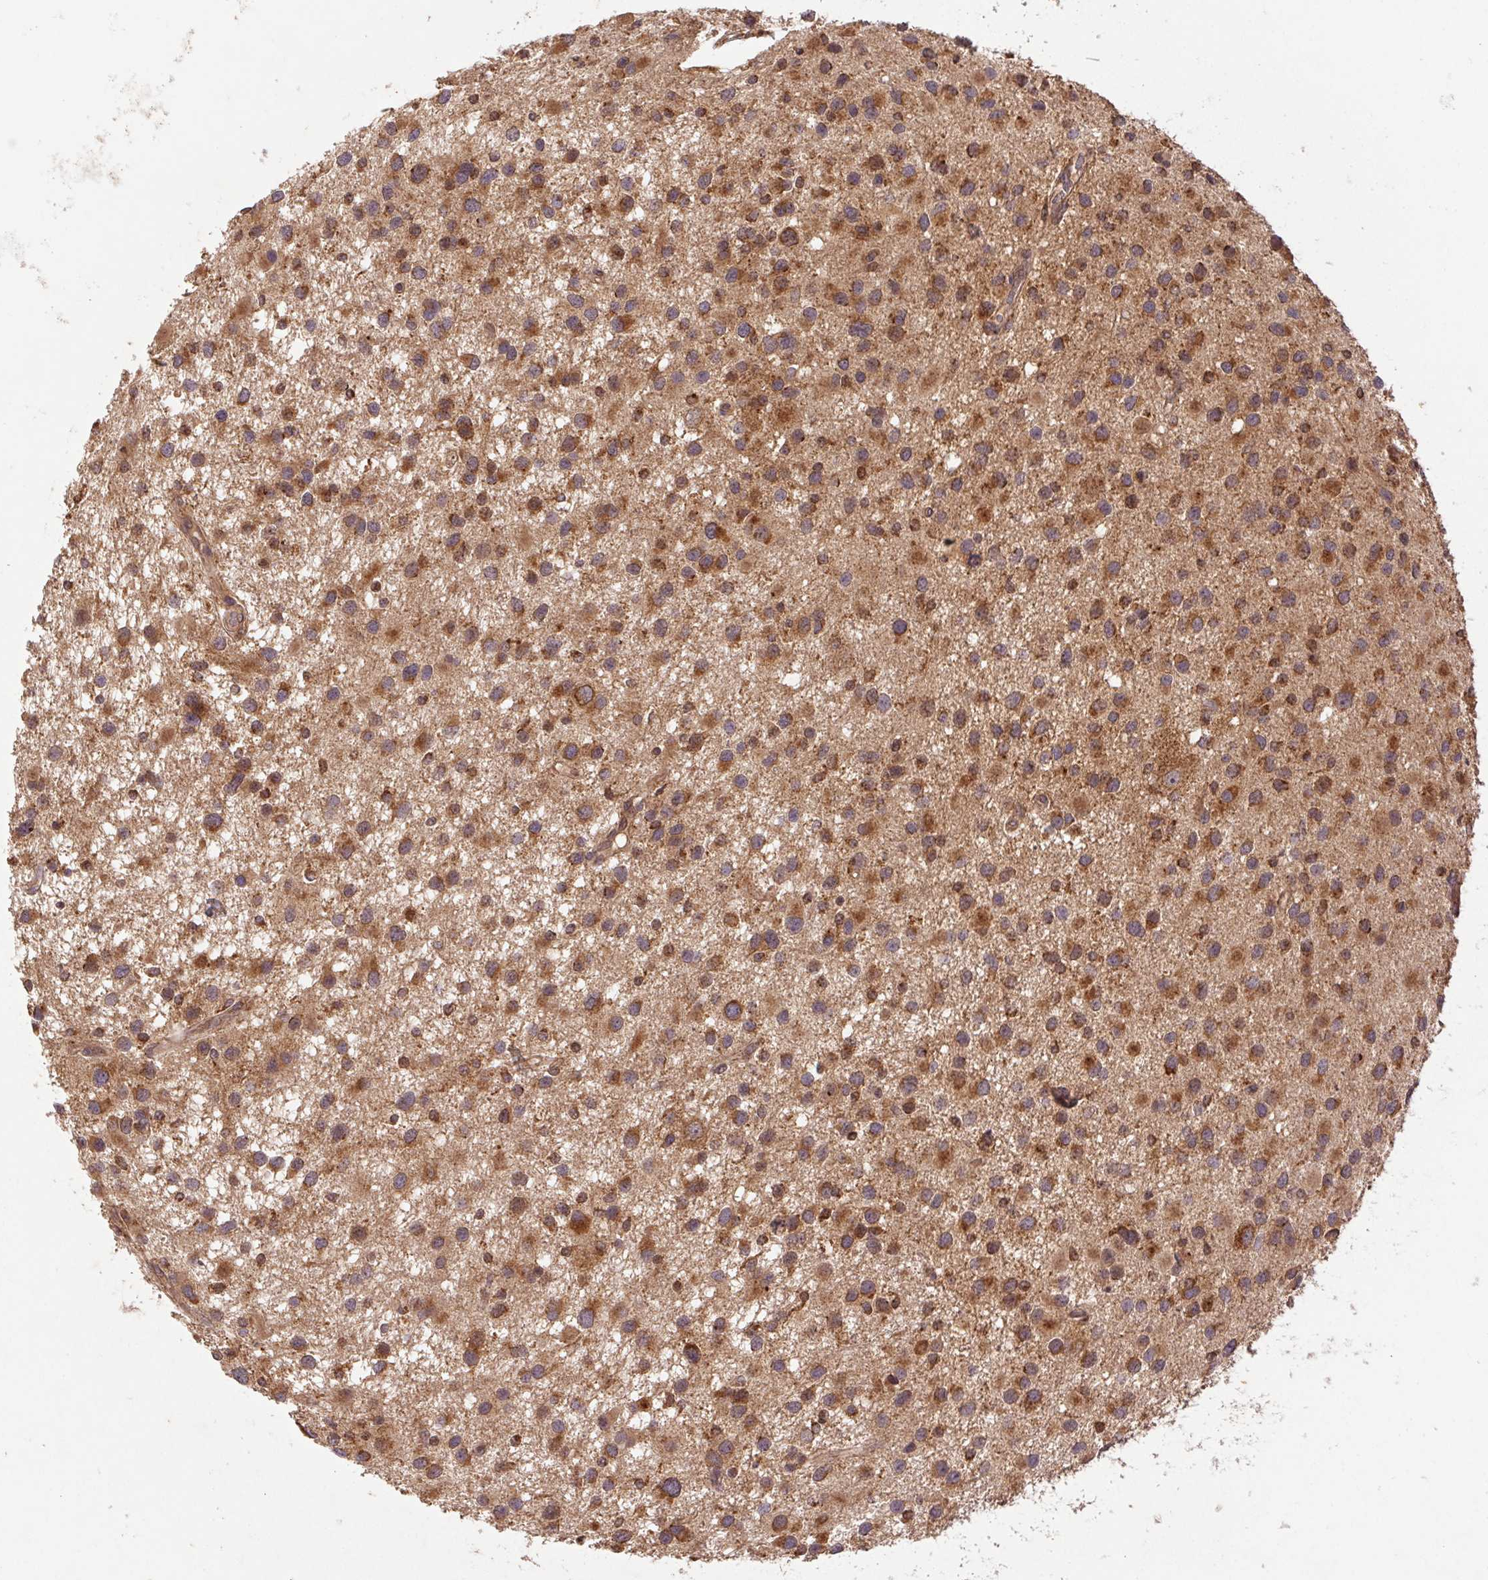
{"staining": {"intensity": "moderate", "quantity": ">75%", "location": "cytoplasmic/membranous"}, "tissue": "glioma", "cell_type": "Tumor cells", "image_type": "cancer", "snomed": [{"axis": "morphology", "description": "Glioma, malignant, Low grade"}, {"axis": "topography", "description": "Brain"}], "caption": "Glioma stained for a protein (brown) displays moderate cytoplasmic/membranous positive positivity in approximately >75% of tumor cells.", "gene": "MTHFD1", "patient": {"sex": "female", "age": 32}}